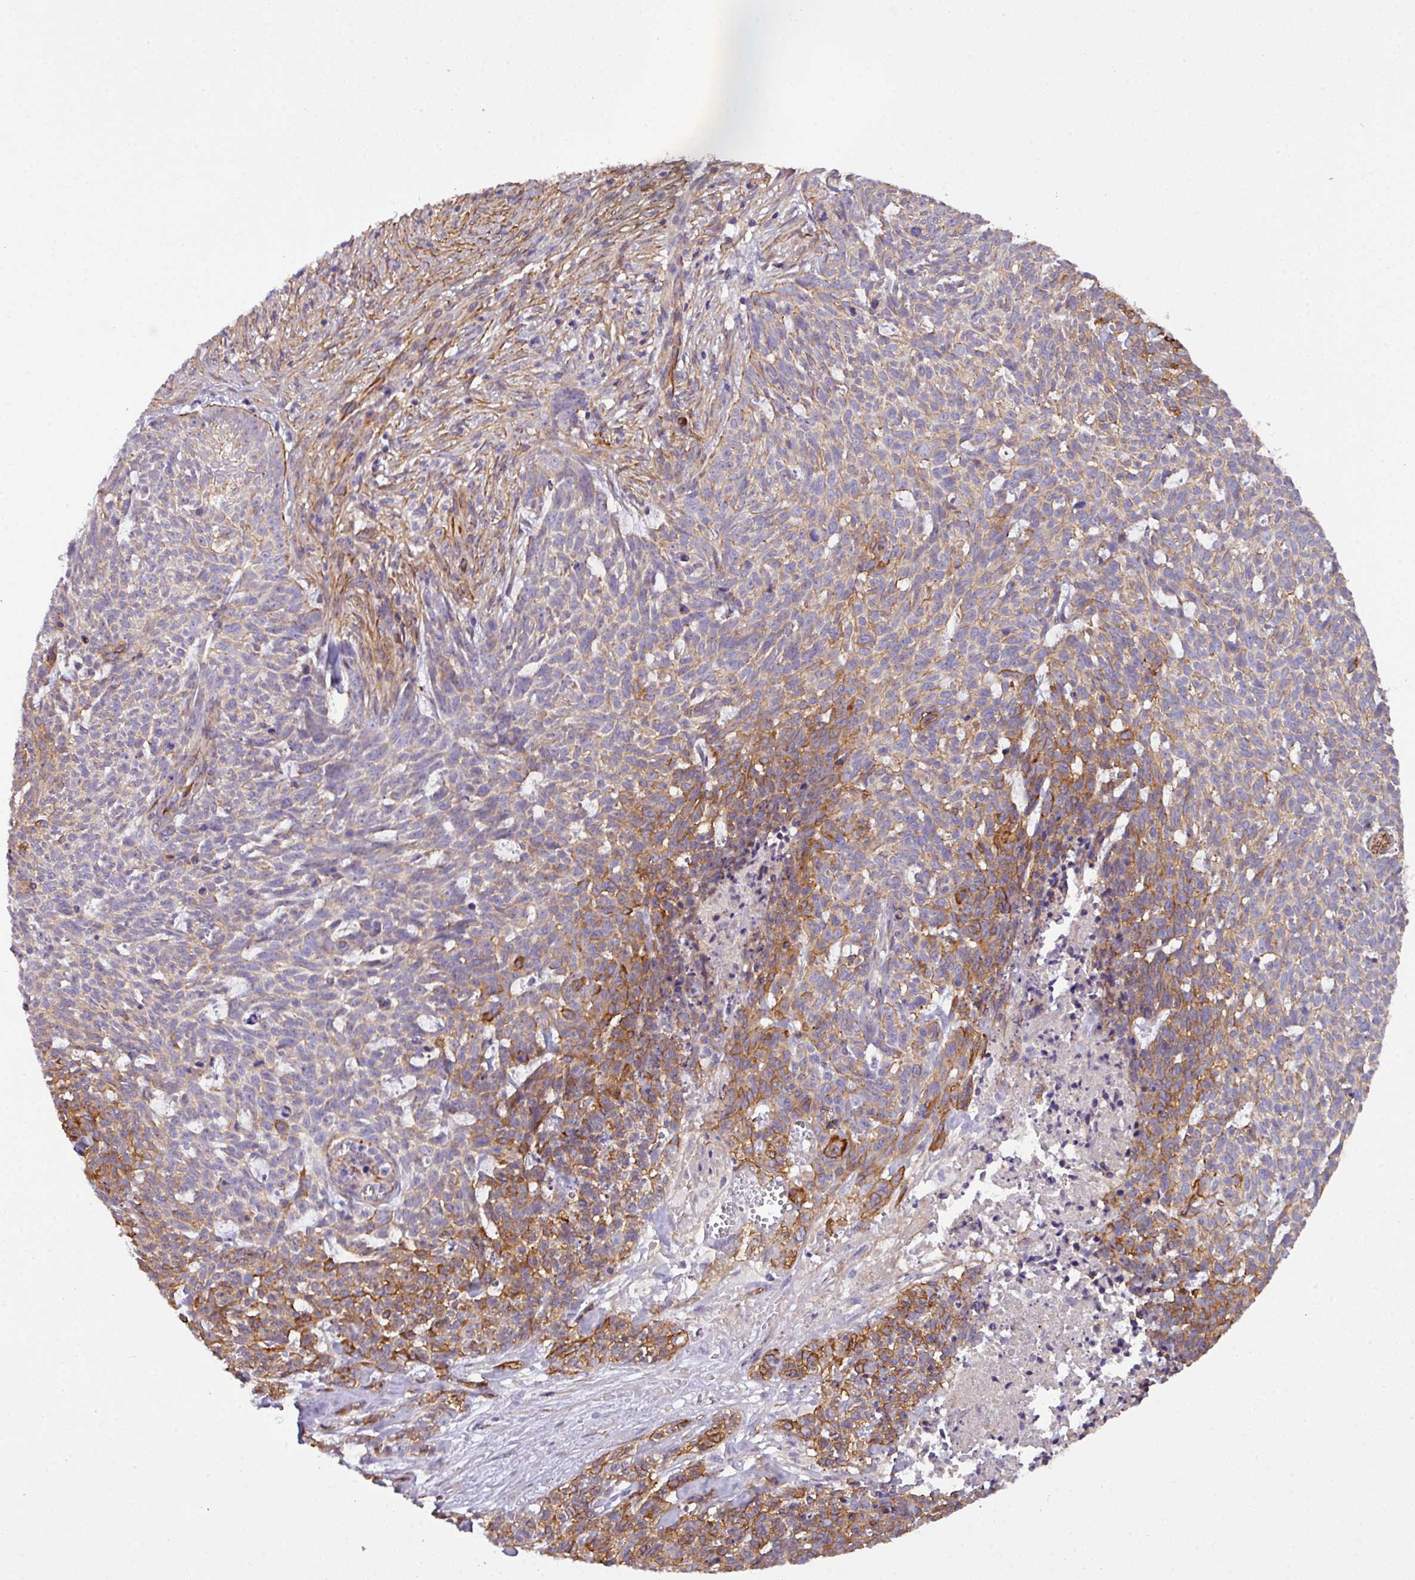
{"staining": {"intensity": "moderate", "quantity": "<25%", "location": "cytoplasmic/membranous"}, "tissue": "skin cancer", "cell_type": "Tumor cells", "image_type": "cancer", "snomed": [{"axis": "morphology", "description": "Basal cell carcinoma"}, {"axis": "topography", "description": "Skin"}], "caption": "IHC (DAB) staining of human skin cancer (basal cell carcinoma) displays moderate cytoplasmic/membranous protein staining in approximately <25% of tumor cells.", "gene": "PARD6A", "patient": {"sex": "female", "age": 93}}